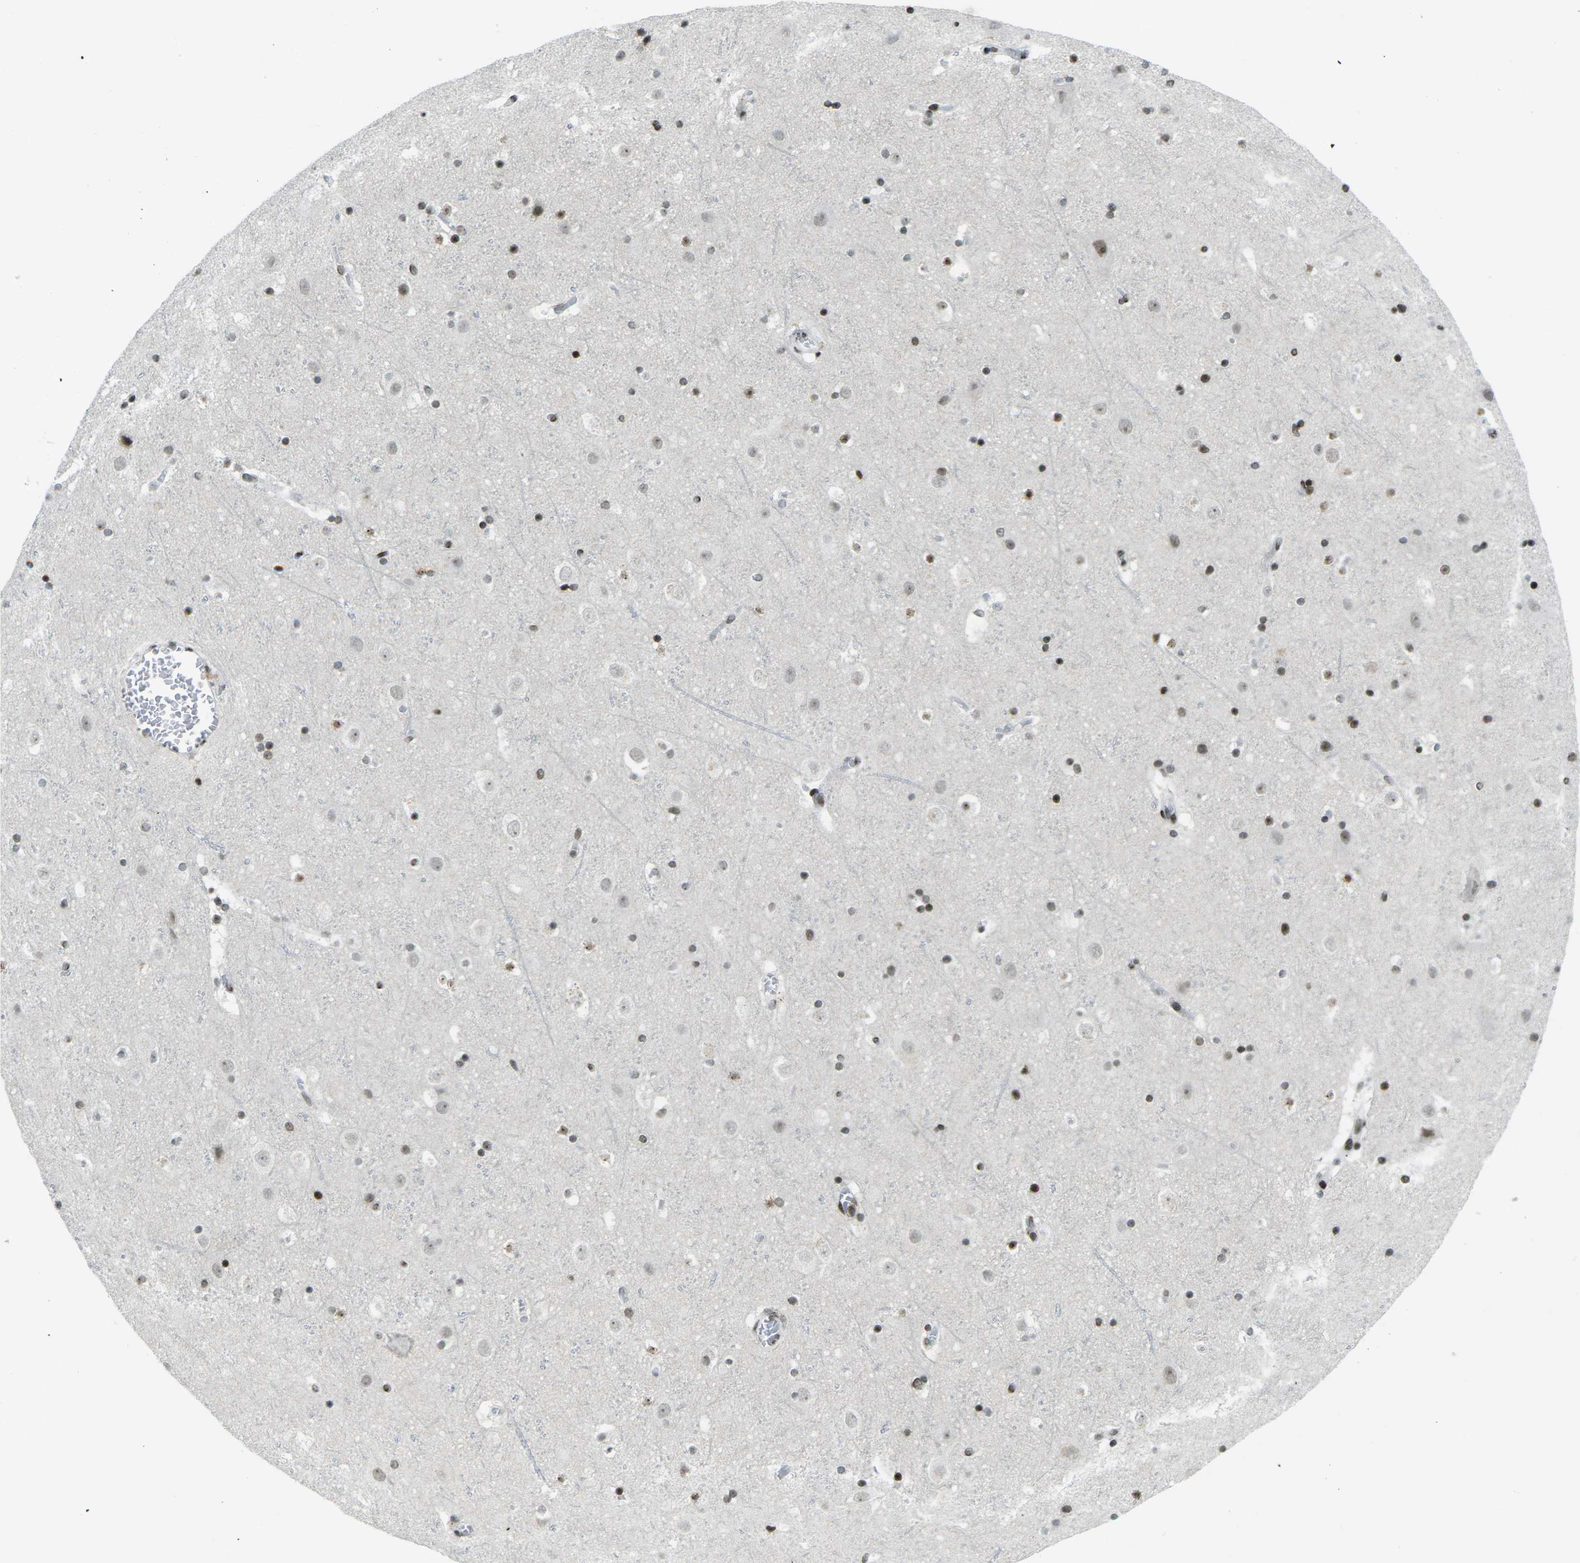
{"staining": {"intensity": "moderate", "quantity": ">75%", "location": "nuclear"}, "tissue": "cerebral cortex", "cell_type": "Endothelial cells", "image_type": "normal", "snomed": [{"axis": "morphology", "description": "Normal tissue, NOS"}, {"axis": "topography", "description": "Cerebral cortex"}], "caption": "Protein staining by immunohistochemistry (IHC) exhibits moderate nuclear expression in about >75% of endothelial cells in benign cerebral cortex. (Brightfield microscopy of DAB IHC at high magnification).", "gene": "EME1", "patient": {"sex": "male", "age": 45}}